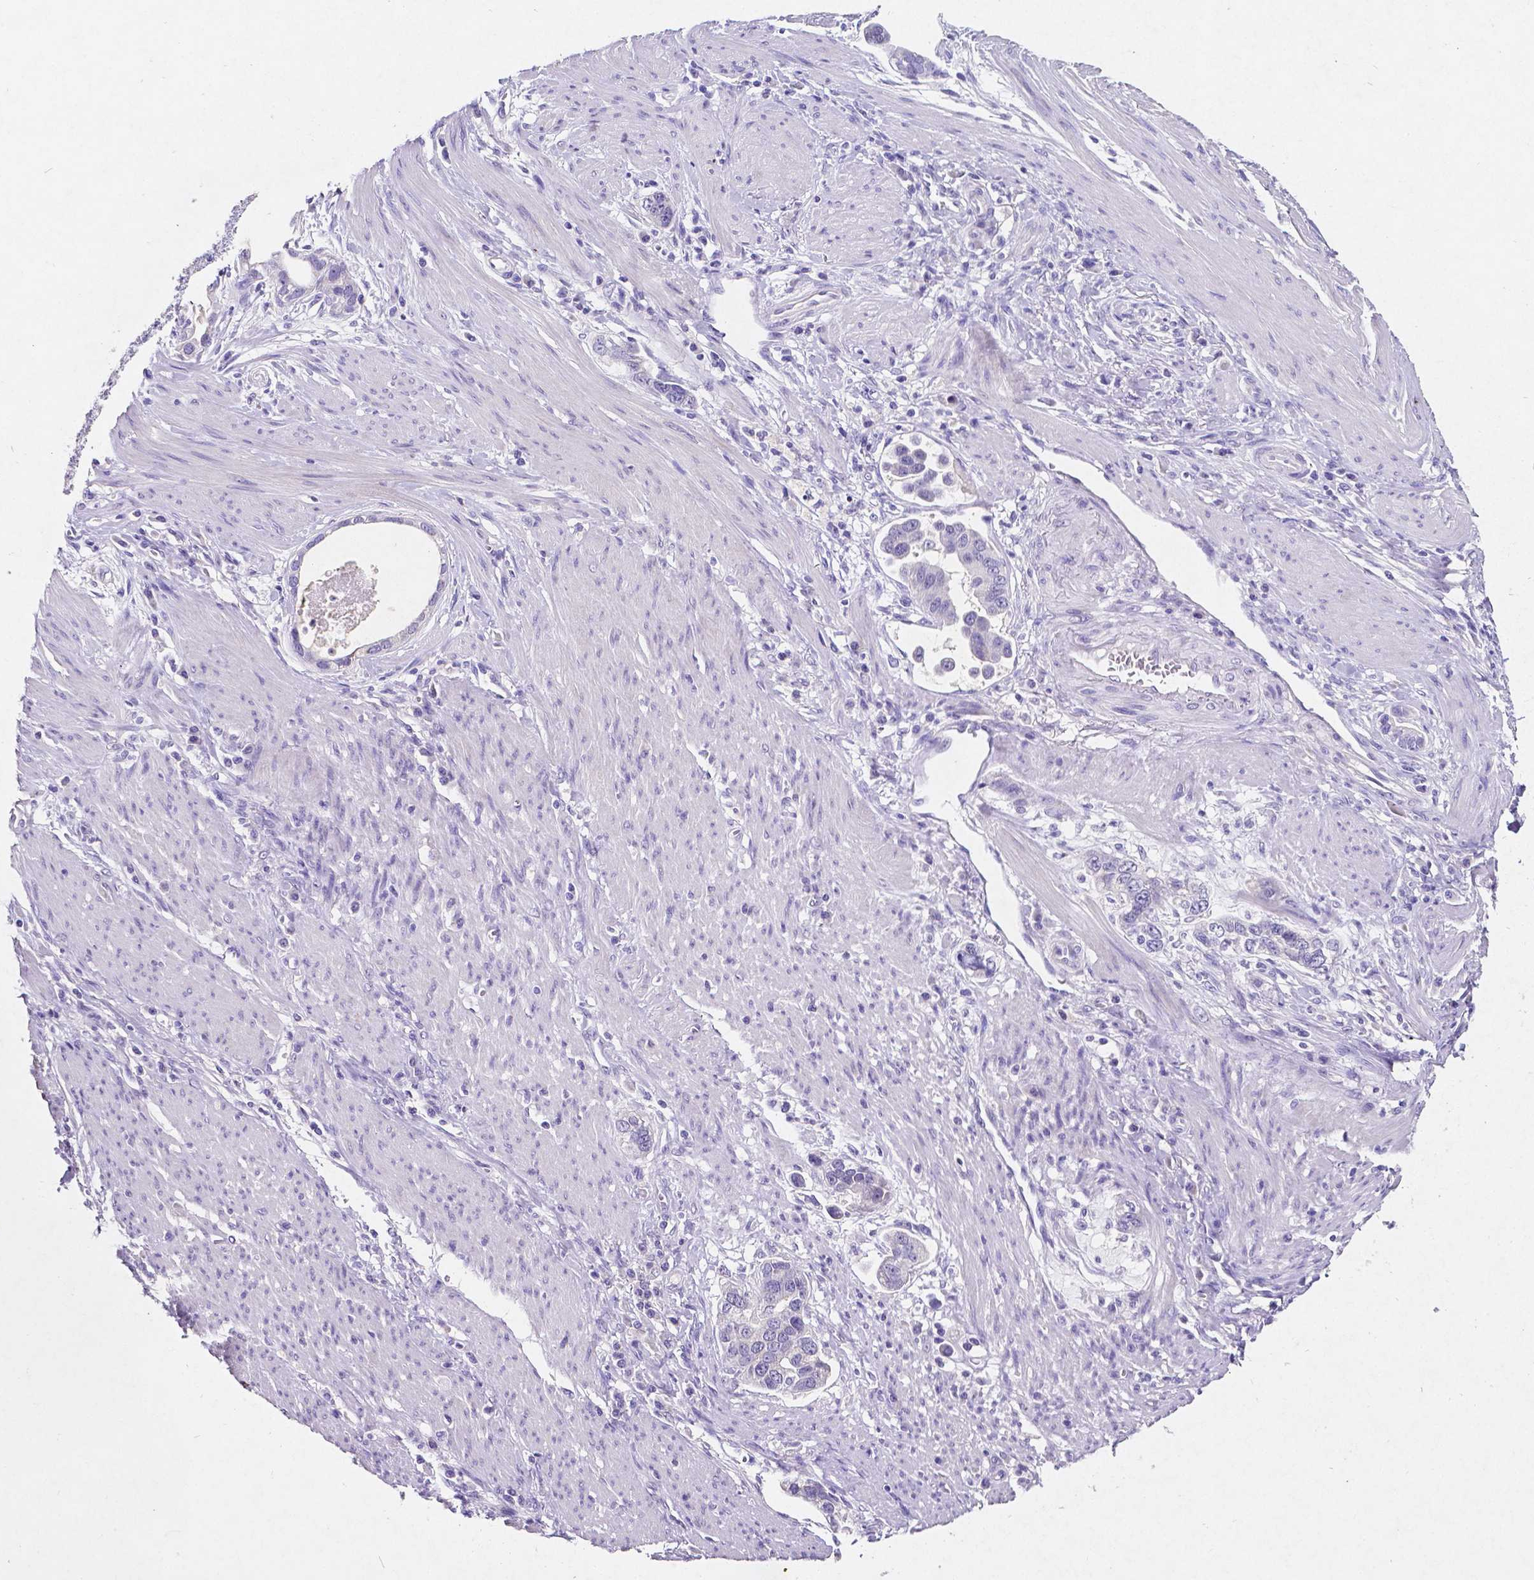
{"staining": {"intensity": "negative", "quantity": "none", "location": "none"}, "tissue": "stomach cancer", "cell_type": "Tumor cells", "image_type": "cancer", "snomed": [{"axis": "morphology", "description": "Adenocarcinoma, NOS"}, {"axis": "topography", "description": "Stomach, lower"}], "caption": "This is an immunohistochemistry (IHC) micrograph of stomach cancer. There is no expression in tumor cells.", "gene": "SATB2", "patient": {"sex": "female", "age": 93}}